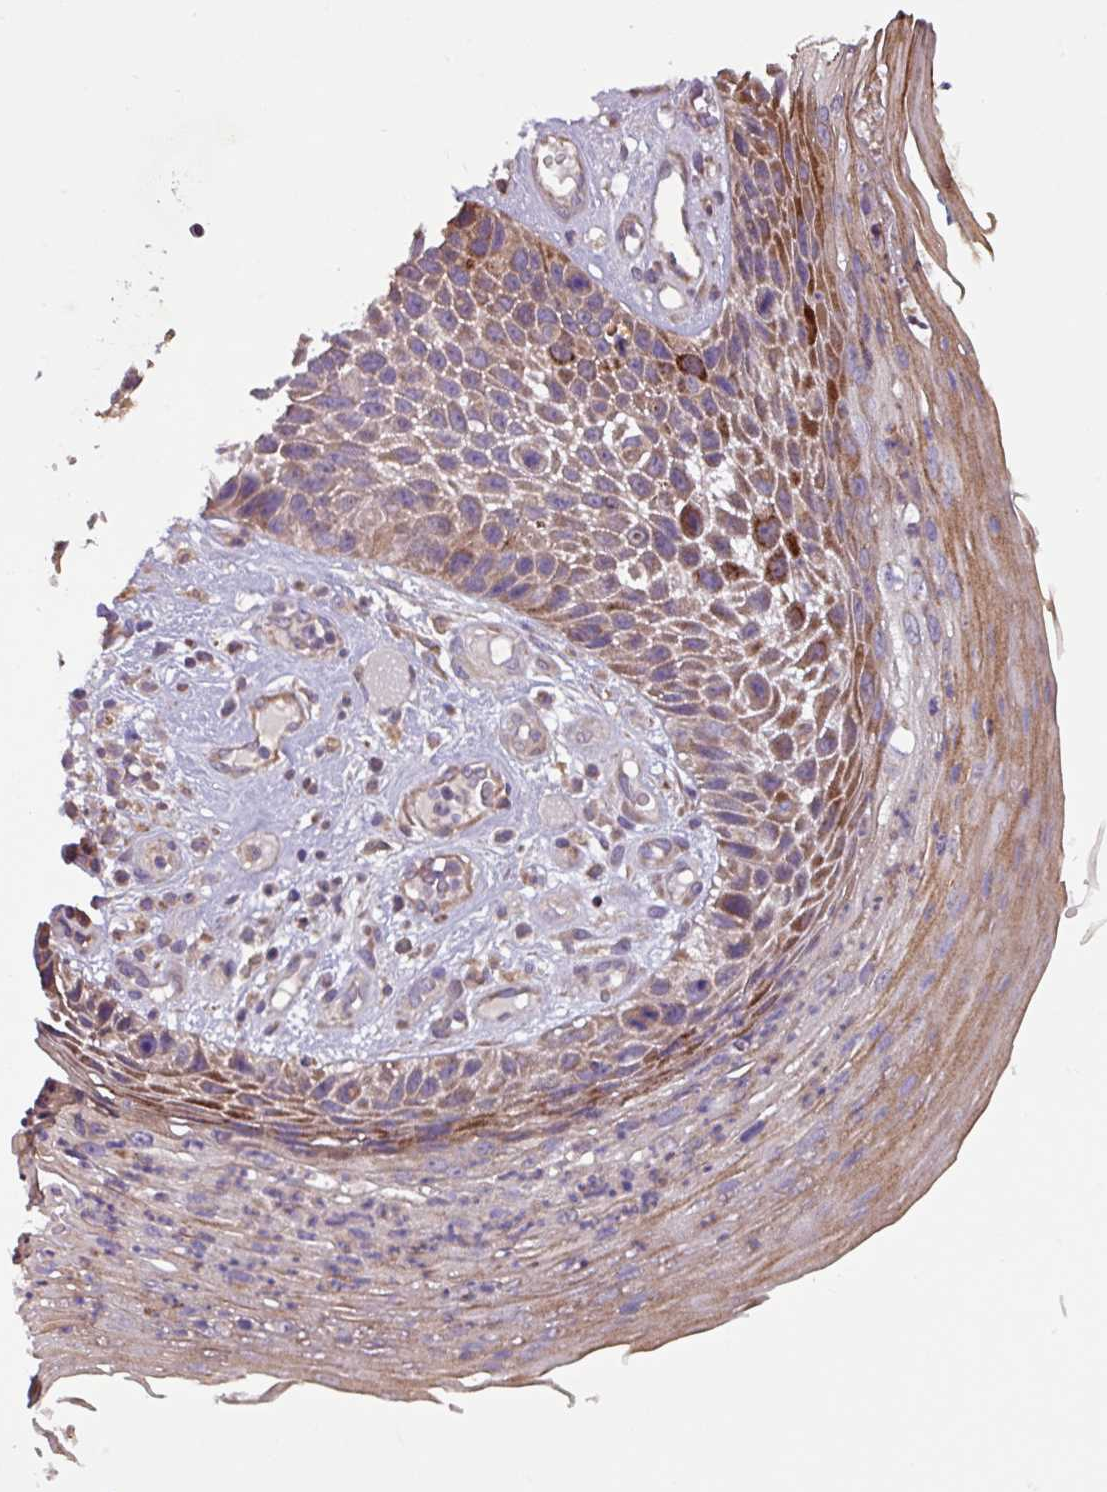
{"staining": {"intensity": "moderate", "quantity": ">75%", "location": "cytoplasmic/membranous"}, "tissue": "skin cancer", "cell_type": "Tumor cells", "image_type": "cancer", "snomed": [{"axis": "morphology", "description": "Squamous cell carcinoma, NOS"}, {"axis": "topography", "description": "Skin"}], "caption": "Protein staining of skin squamous cell carcinoma tissue demonstrates moderate cytoplasmic/membranous positivity in approximately >75% of tumor cells.", "gene": "PTPRQ", "patient": {"sex": "female", "age": 88}}